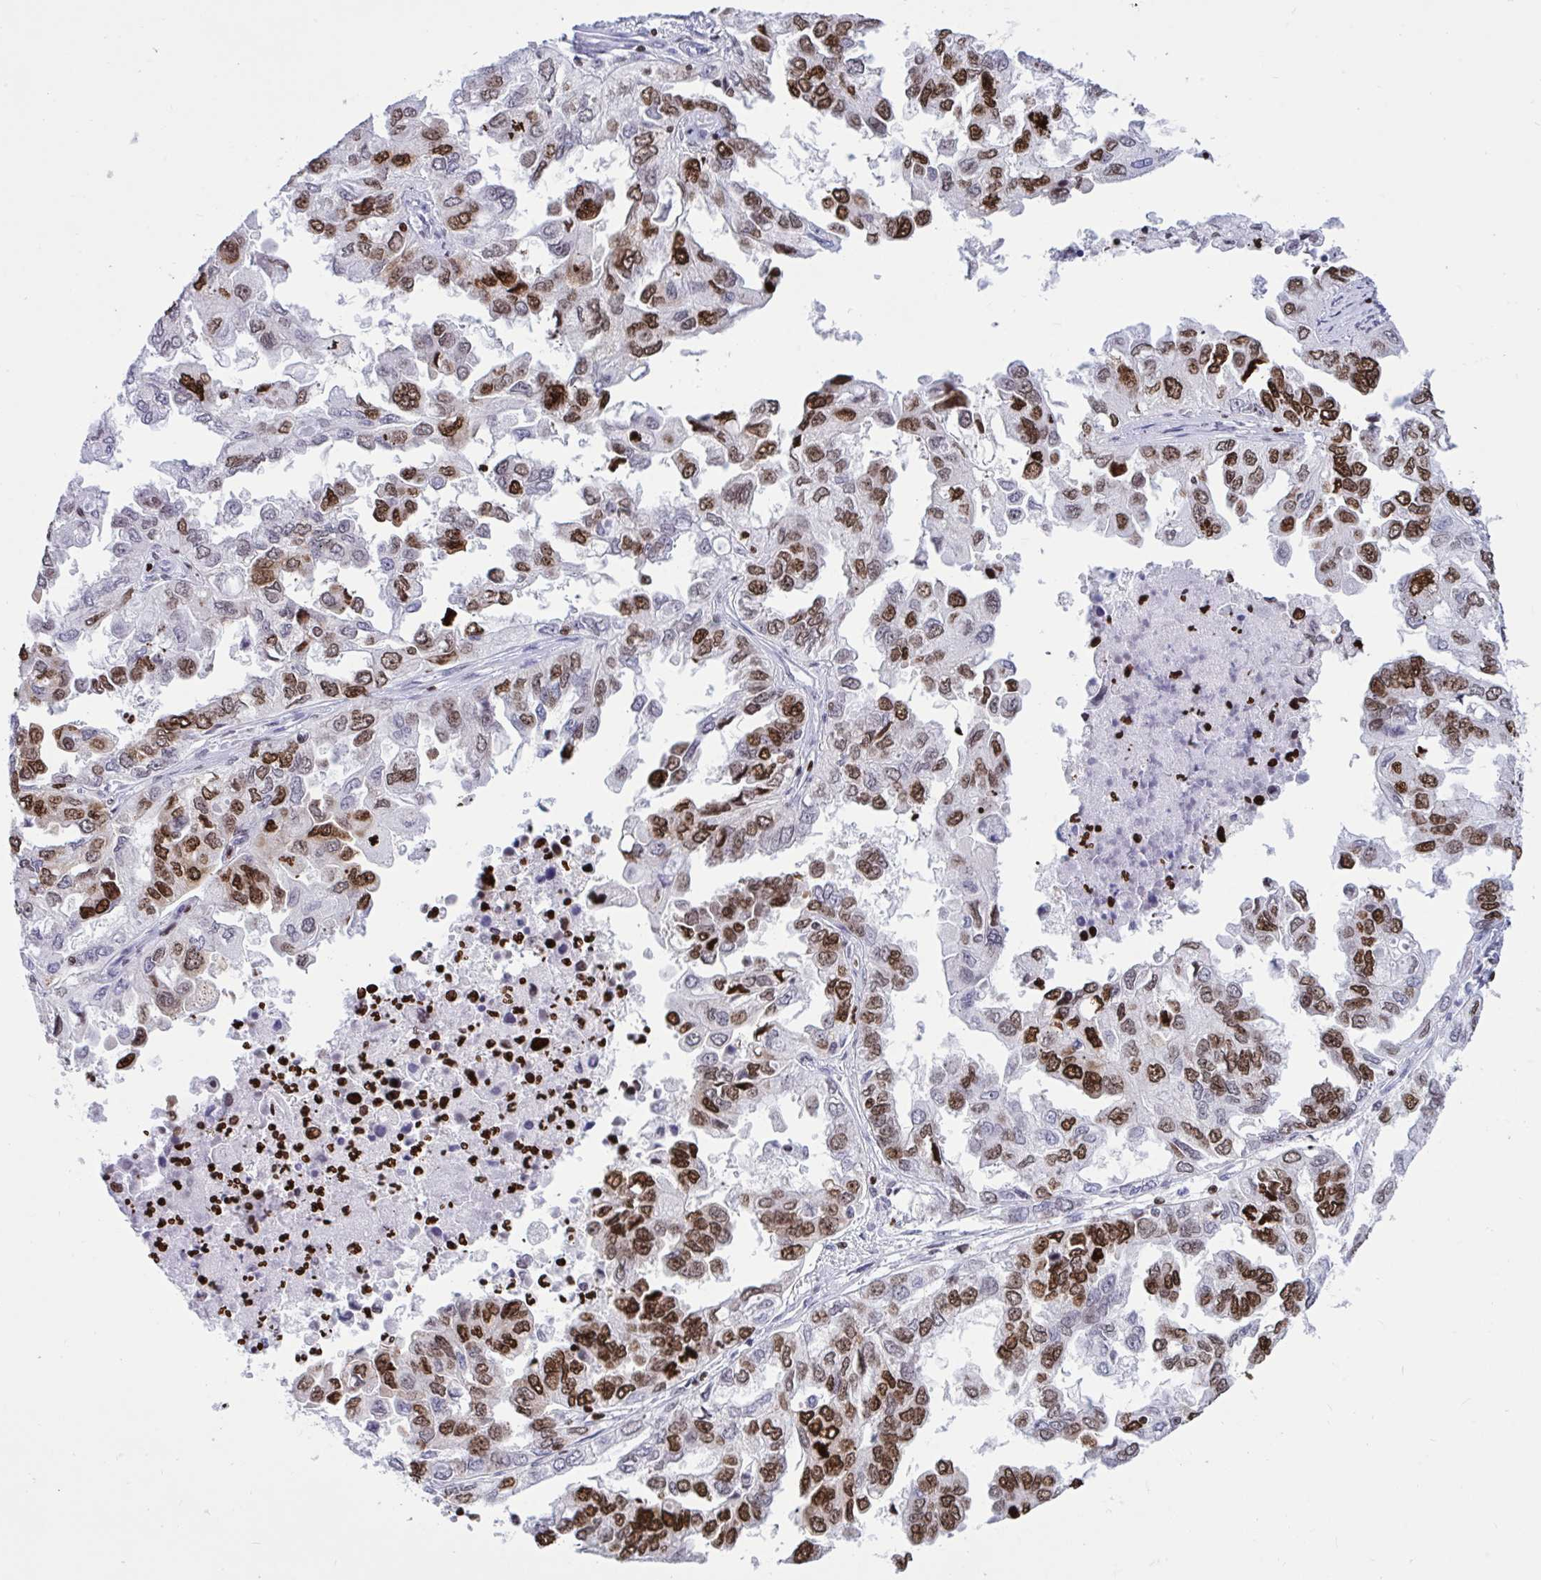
{"staining": {"intensity": "moderate", "quantity": ">75%", "location": "nuclear"}, "tissue": "ovarian cancer", "cell_type": "Tumor cells", "image_type": "cancer", "snomed": [{"axis": "morphology", "description": "Cystadenocarcinoma, serous, NOS"}, {"axis": "topography", "description": "Ovary"}], "caption": "Immunohistochemistry of human serous cystadenocarcinoma (ovarian) demonstrates medium levels of moderate nuclear expression in about >75% of tumor cells.", "gene": "HMGB2", "patient": {"sex": "female", "age": 53}}